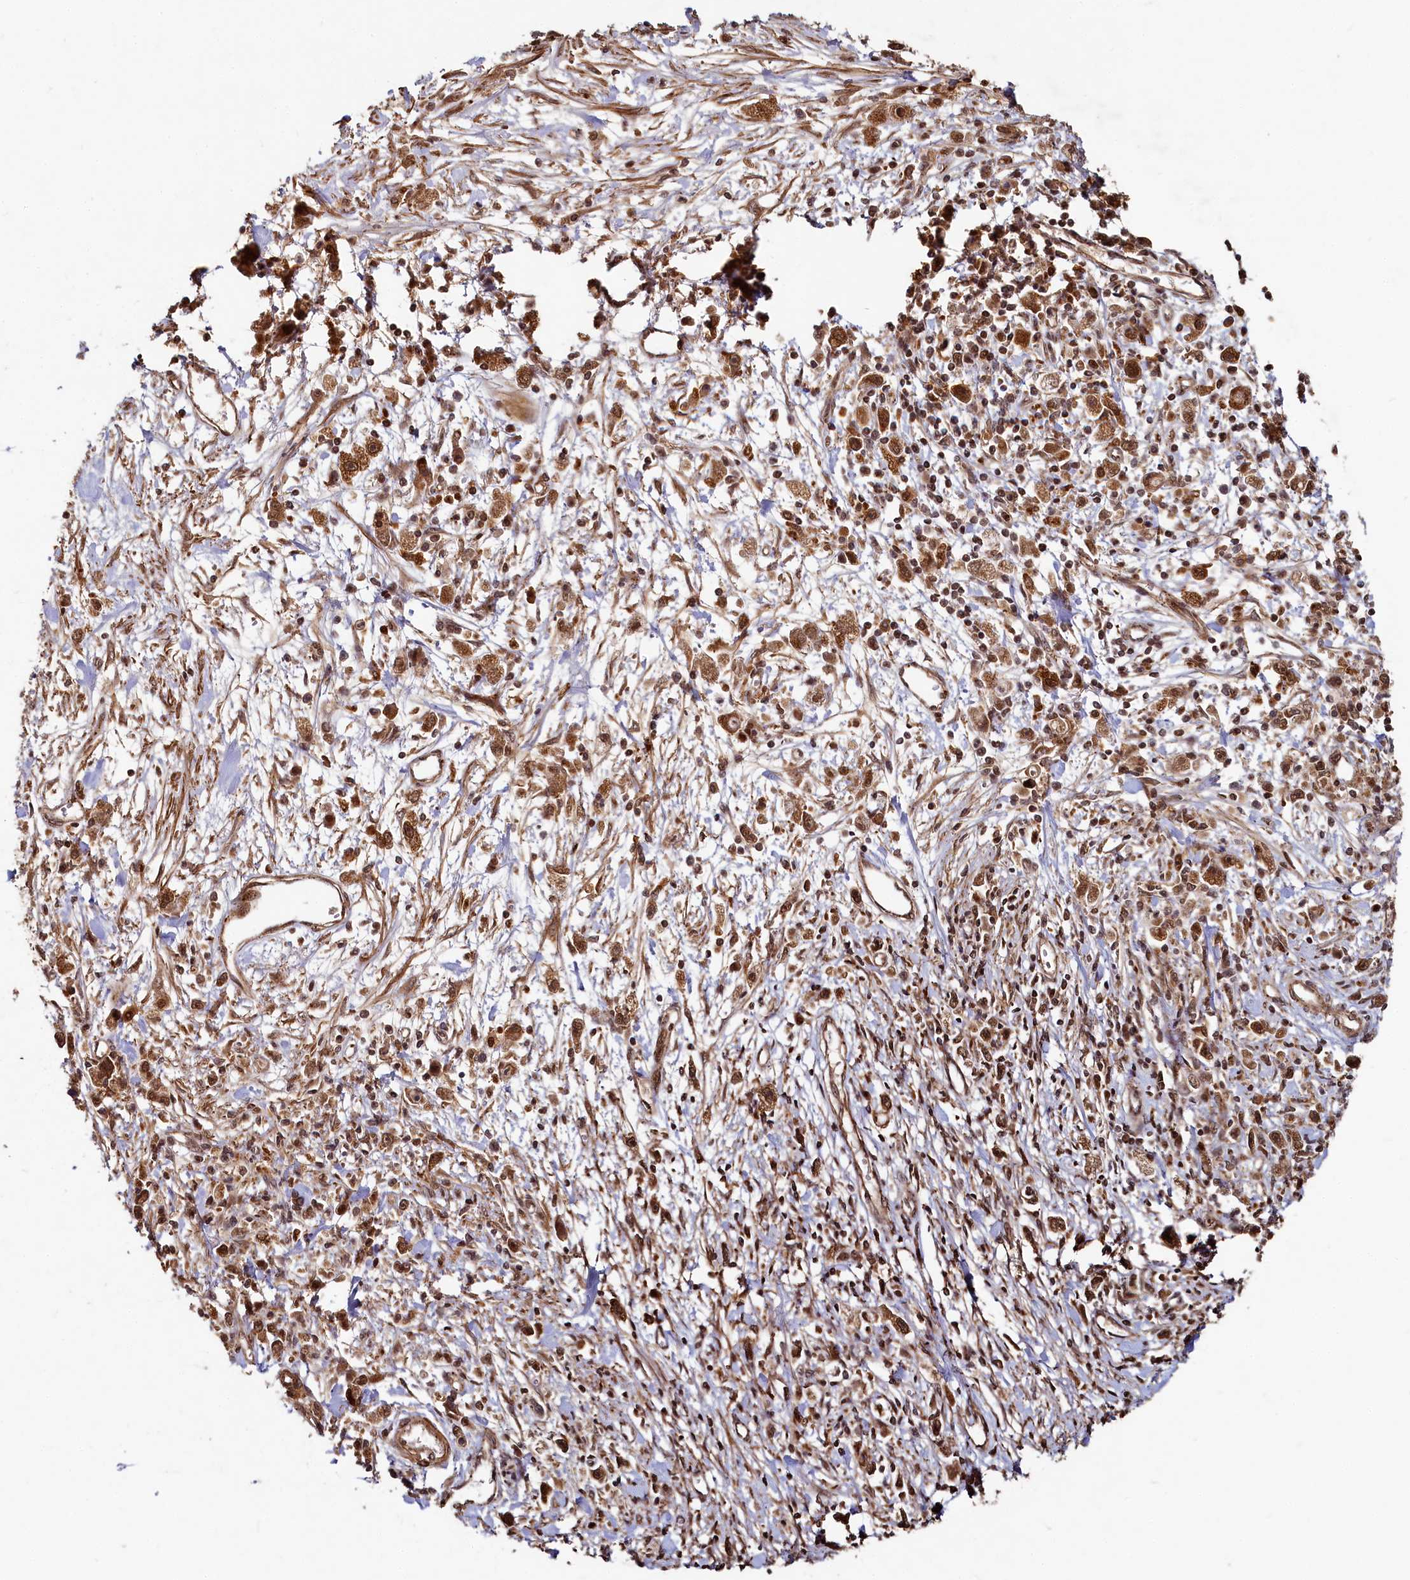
{"staining": {"intensity": "strong", "quantity": ">75%", "location": "cytoplasmic/membranous,nuclear"}, "tissue": "stomach cancer", "cell_type": "Tumor cells", "image_type": "cancer", "snomed": [{"axis": "morphology", "description": "Adenocarcinoma, NOS"}, {"axis": "topography", "description": "Stomach"}], "caption": "Brown immunohistochemical staining in human stomach adenocarcinoma shows strong cytoplasmic/membranous and nuclear positivity in approximately >75% of tumor cells. Nuclei are stained in blue.", "gene": "TRIM23", "patient": {"sex": "female", "age": 59}}